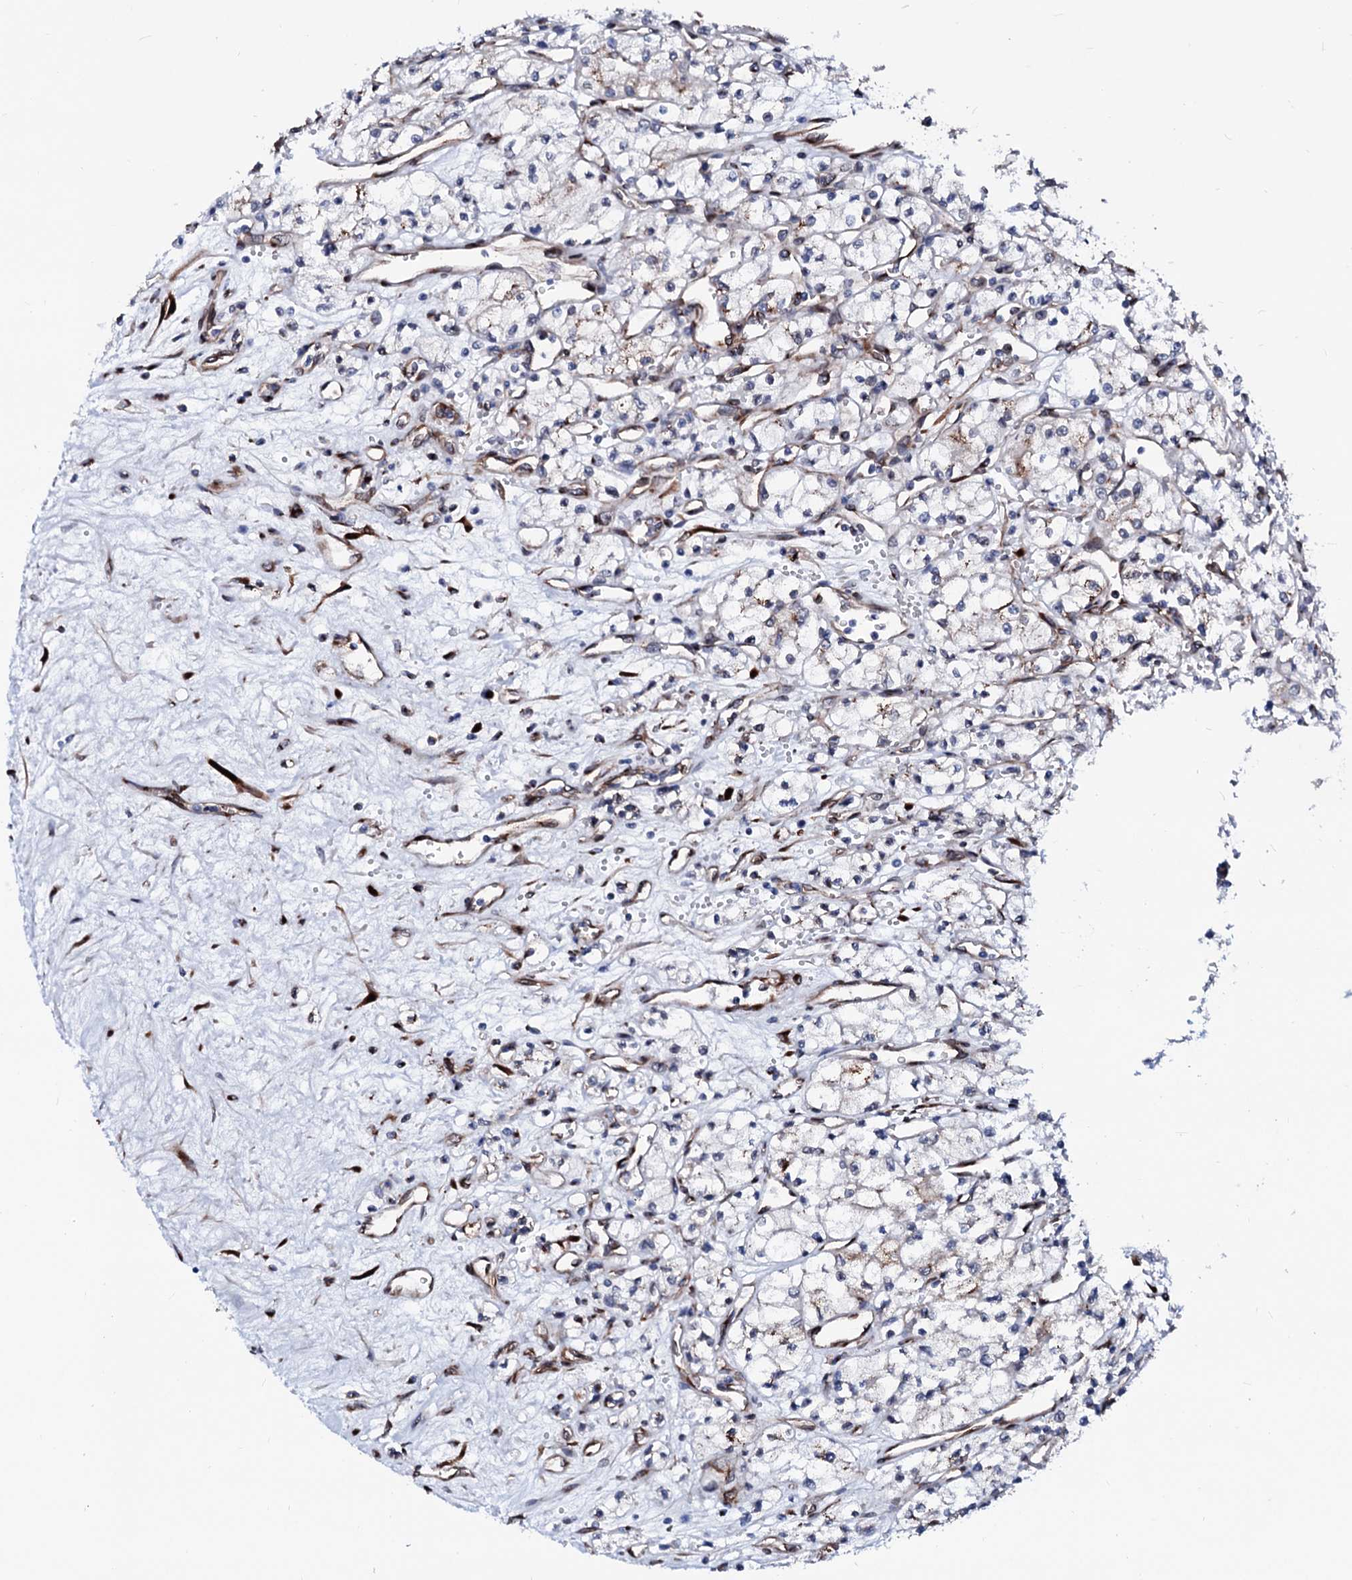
{"staining": {"intensity": "negative", "quantity": "none", "location": "none"}, "tissue": "renal cancer", "cell_type": "Tumor cells", "image_type": "cancer", "snomed": [{"axis": "morphology", "description": "Adenocarcinoma, NOS"}, {"axis": "topography", "description": "Kidney"}], "caption": "The IHC histopathology image has no significant staining in tumor cells of renal cancer (adenocarcinoma) tissue.", "gene": "TMCO3", "patient": {"sex": "male", "age": 59}}